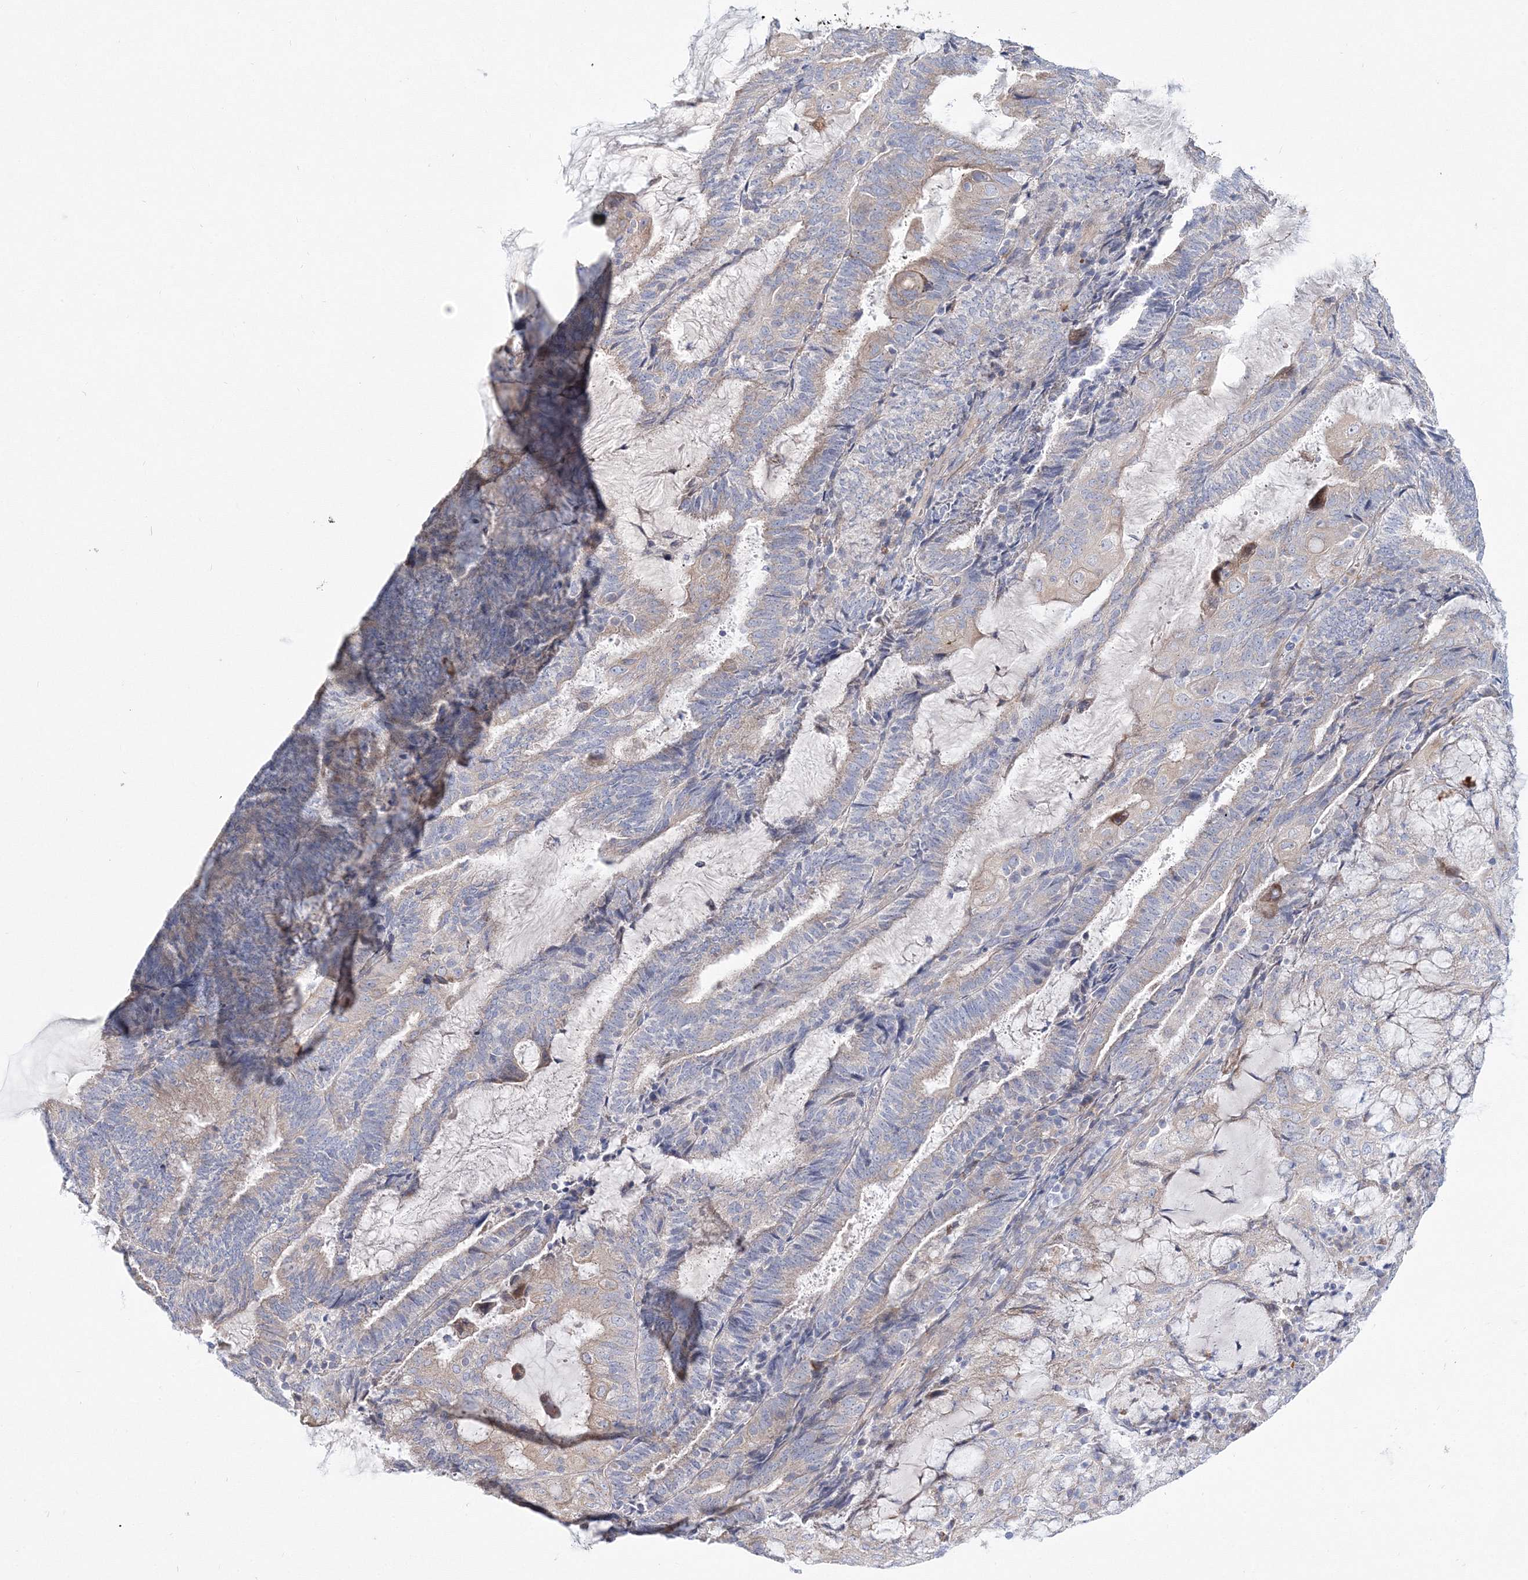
{"staining": {"intensity": "negative", "quantity": "none", "location": "none"}, "tissue": "endometrial cancer", "cell_type": "Tumor cells", "image_type": "cancer", "snomed": [{"axis": "morphology", "description": "Adenocarcinoma, NOS"}, {"axis": "topography", "description": "Endometrium"}], "caption": "This is an immunohistochemistry (IHC) photomicrograph of endometrial adenocarcinoma. There is no staining in tumor cells.", "gene": "ARHGAP32", "patient": {"sex": "female", "age": 81}}